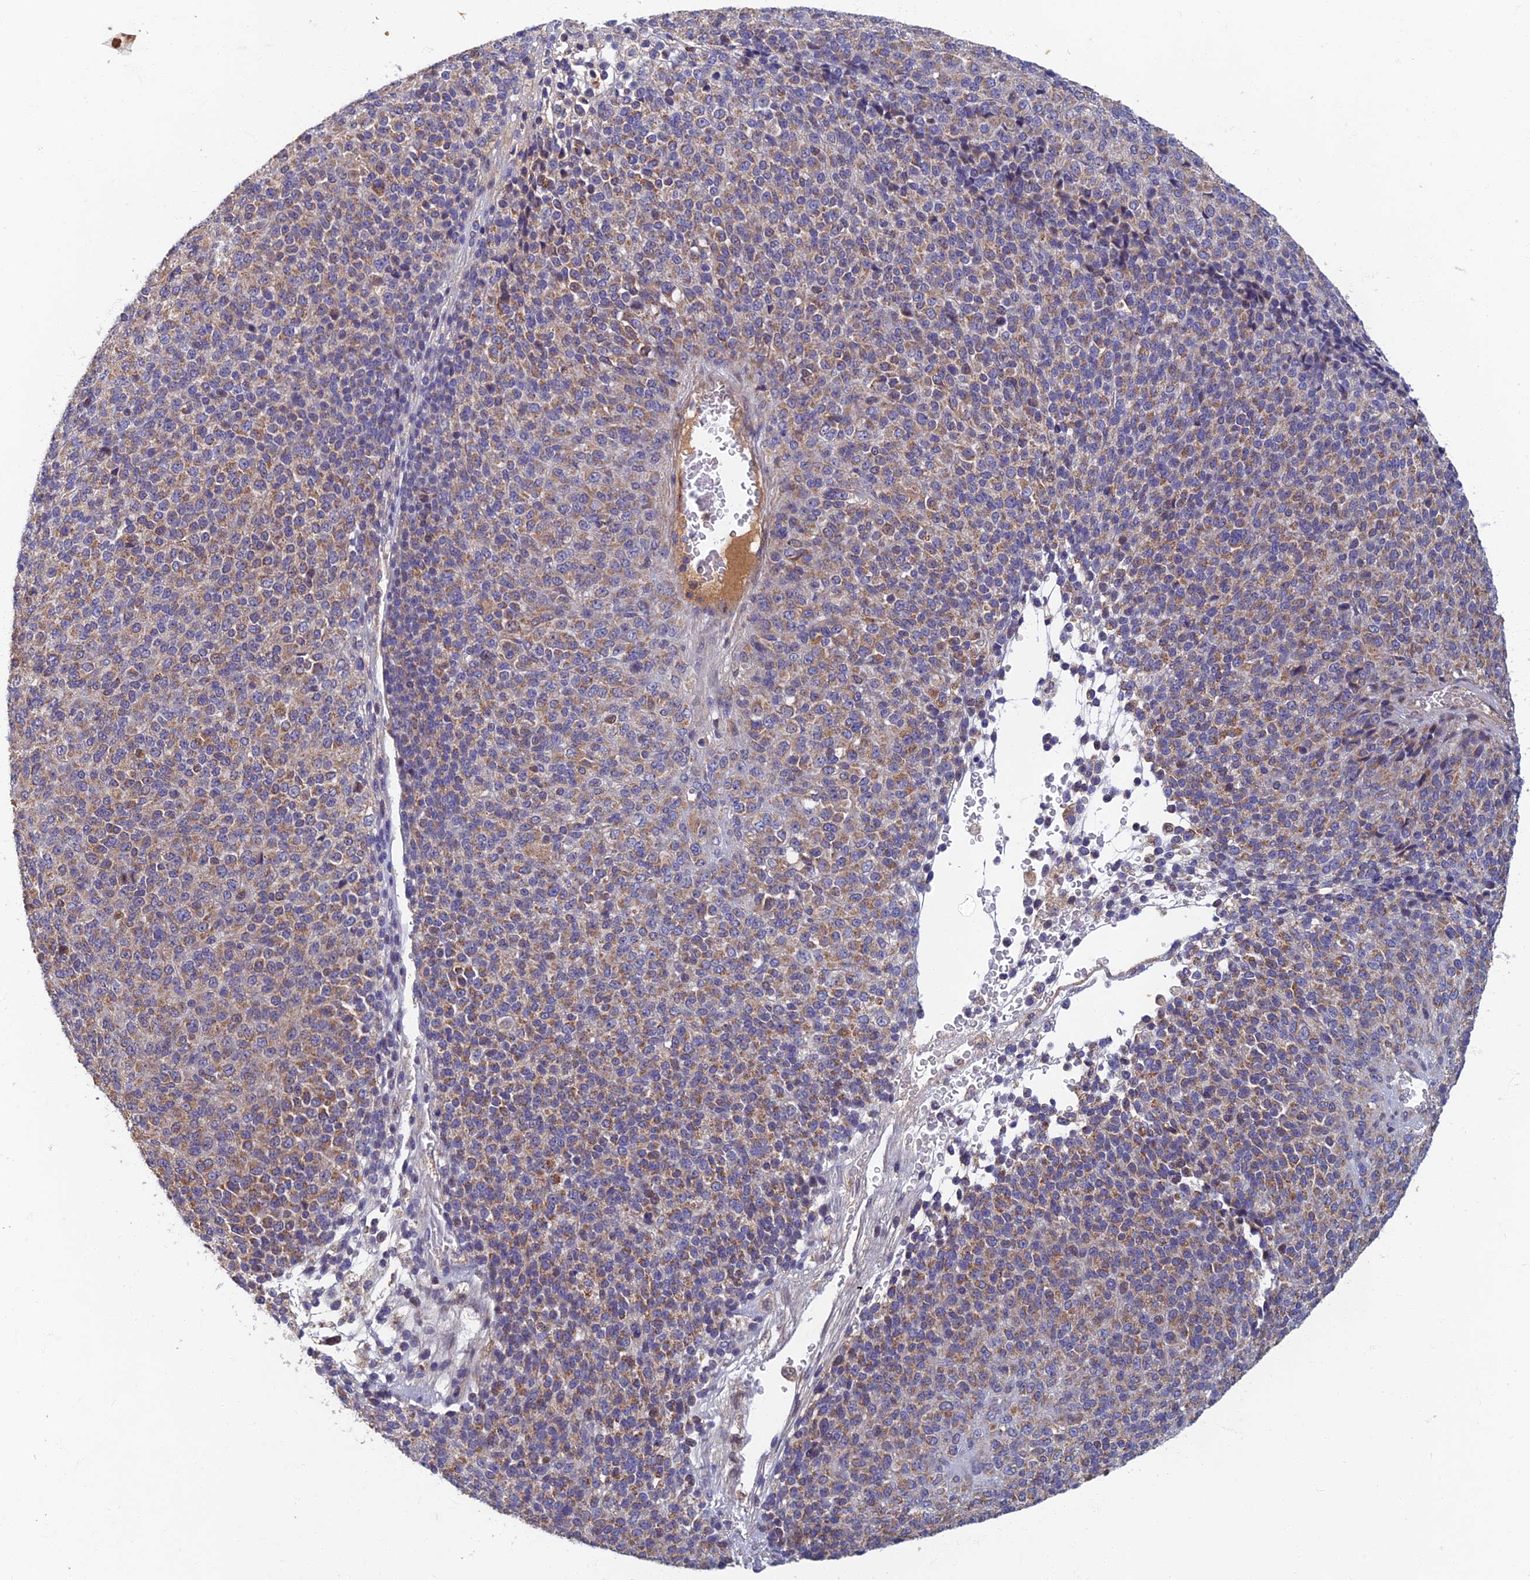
{"staining": {"intensity": "weak", "quantity": ">75%", "location": "cytoplasmic/membranous"}, "tissue": "melanoma", "cell_type": "Tumor cells", "image_type": "cancer", "snomed": [{"axis": "morphology", "description": "Malignant melanoma, Metastatic site"}, {"axis": "topography", "description": "Brain"}], "caption": "Protein staining of melanoma tissue demonstrates weak cytoplasmic/membranous staining in approximately >75% of tumor cells. The staining was performed using DAB to visualize the protein expression in brown, while the nuclei were stained in blue with hematoxylin (Magnification: 20x).", "gene": "SOGA1", "patient": {"sex": "female", "age": 56}}